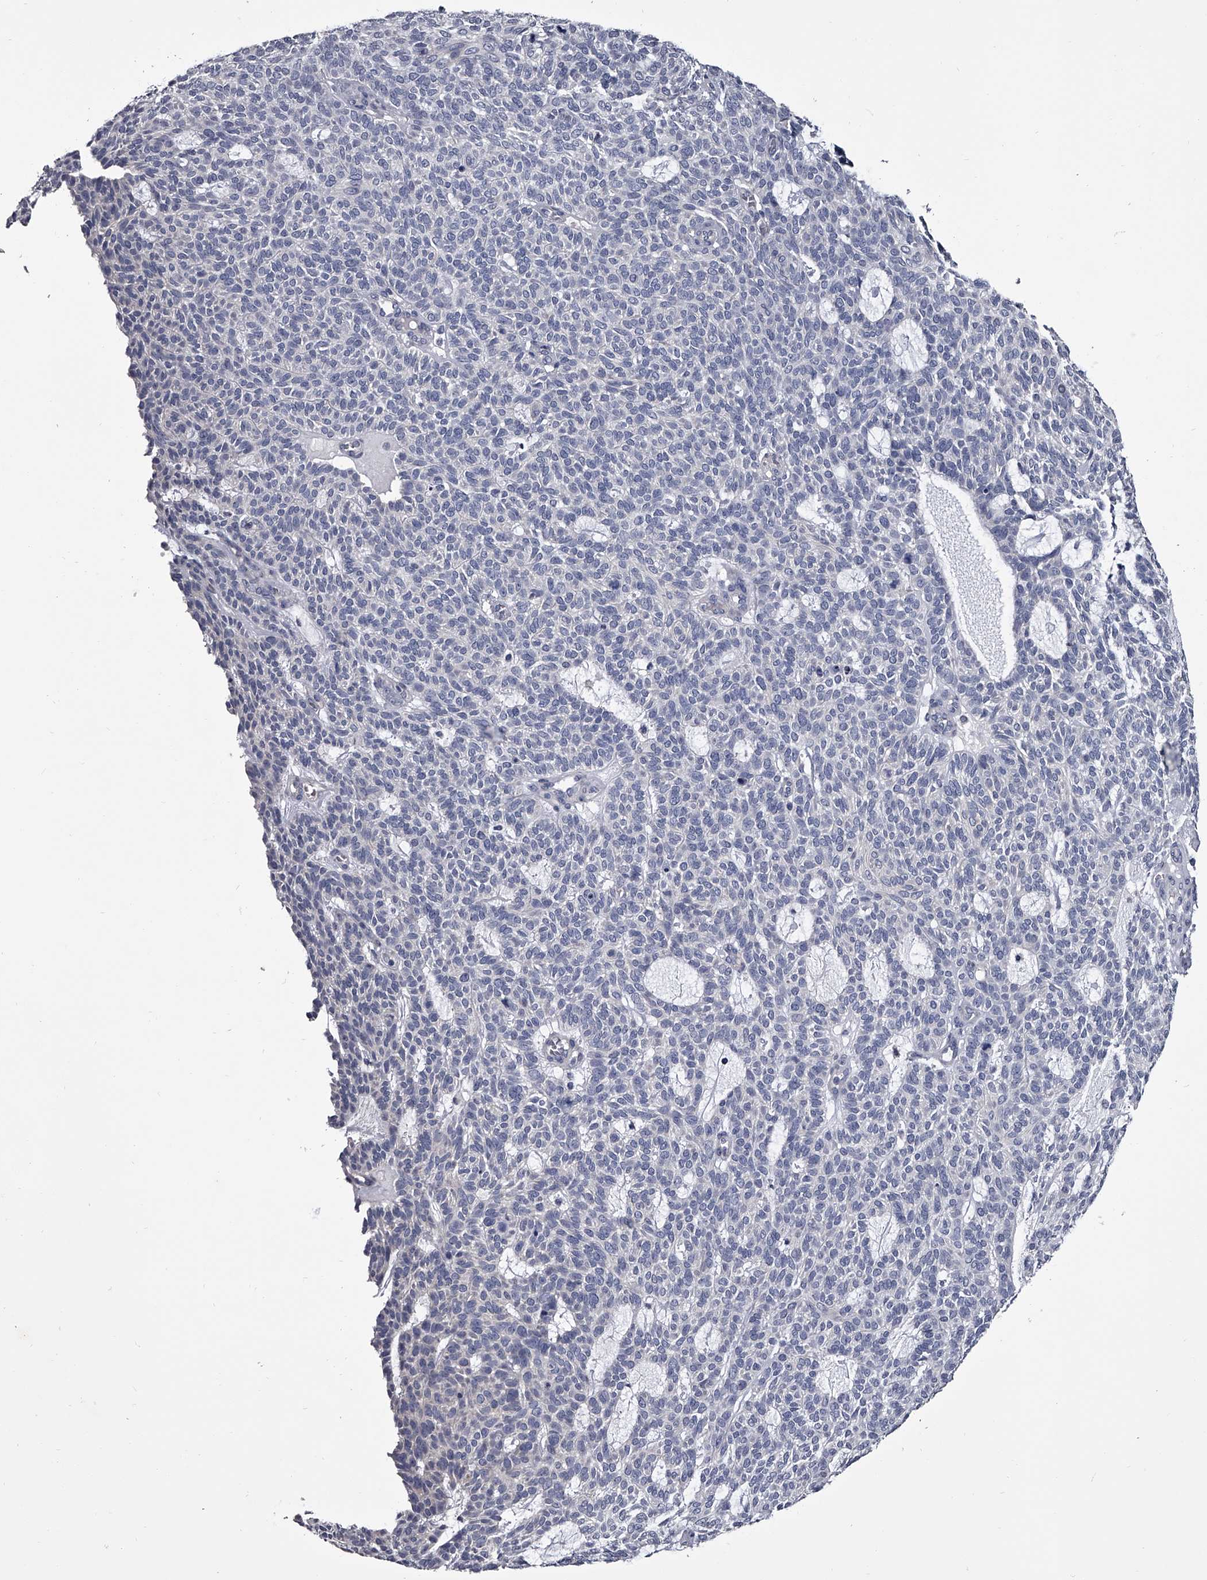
{"staining": {"intensity": "negative", "quantity": "none", "location": "none"}, "tissue": "skin cancer", "cell_type": "Tumor cells", "image_type": "cancer", "snomed": [{"axis": "morphology", "description": "Squamous cell carcinoma, NOS"}, {"axis": "topography", "description": "Skin"}], "caption": "DAB (3,3'-diaminobenzidine) immunohistochemical staining of skin squamous cell carcinoma demonstrates no significant staining in tumor cells.", "gene": "GAPVD1", "patient": {"sex": "female", "age": 90}}